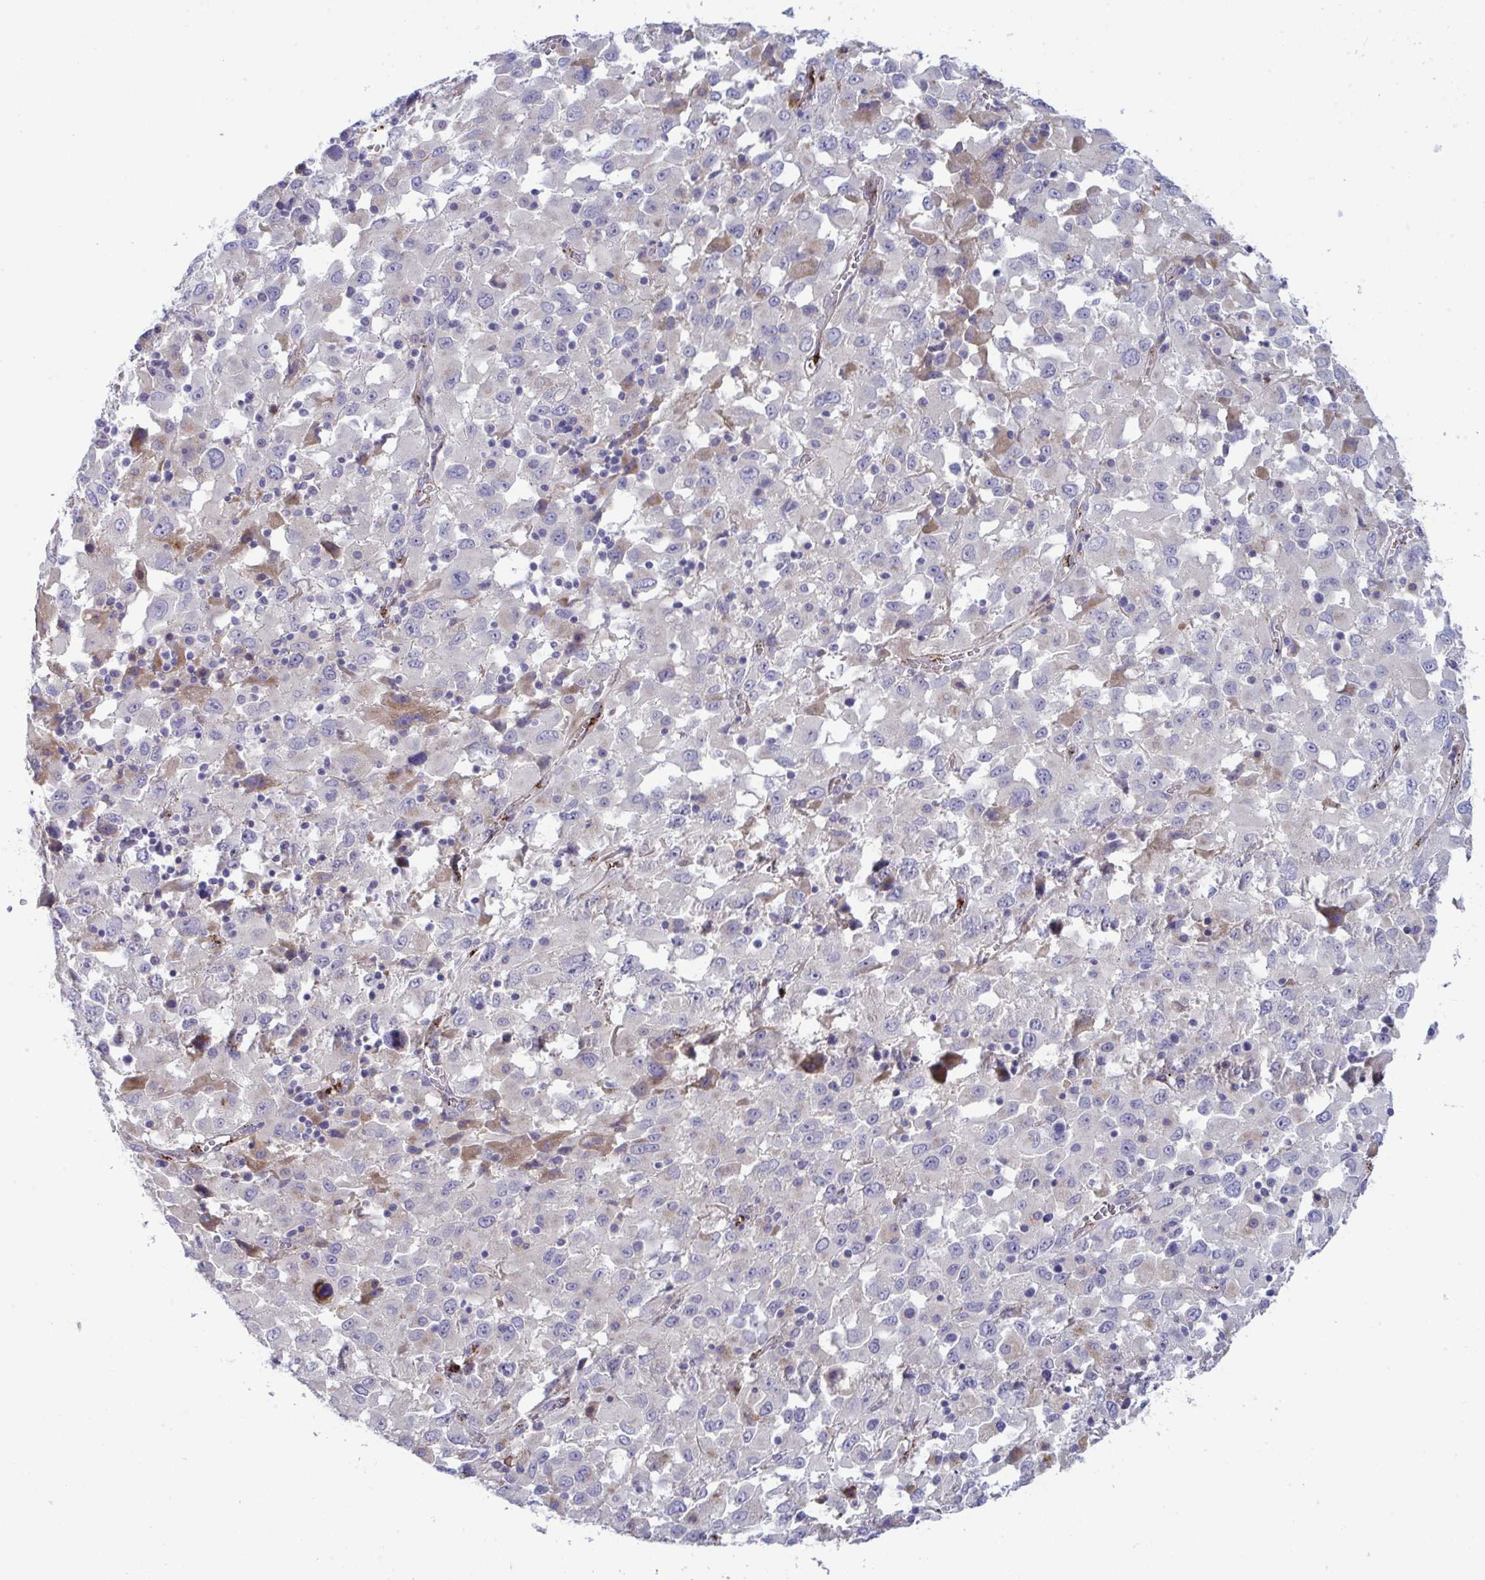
{"staining": {"intensity": "negative", "quantity": "none", "location": "none"}, "tissue": "melanoma", "cell_type": "Tumor cells", "image_type": "cancer", "snomed": [{"axis": "morphology", "description": "Malignant melanoma, Metastatic site"}, {"axis": "topography", "description": "Soft tissue"}], "caption": "Immunohistochemistry (IHC) micrograph of human malignant melanoma (metastatic site) stained for a protein (brown), which exhibits no staining in tumor cells.", "gene": "TOR1AIP2", "patient": {"sex": "male", "age": 50}}